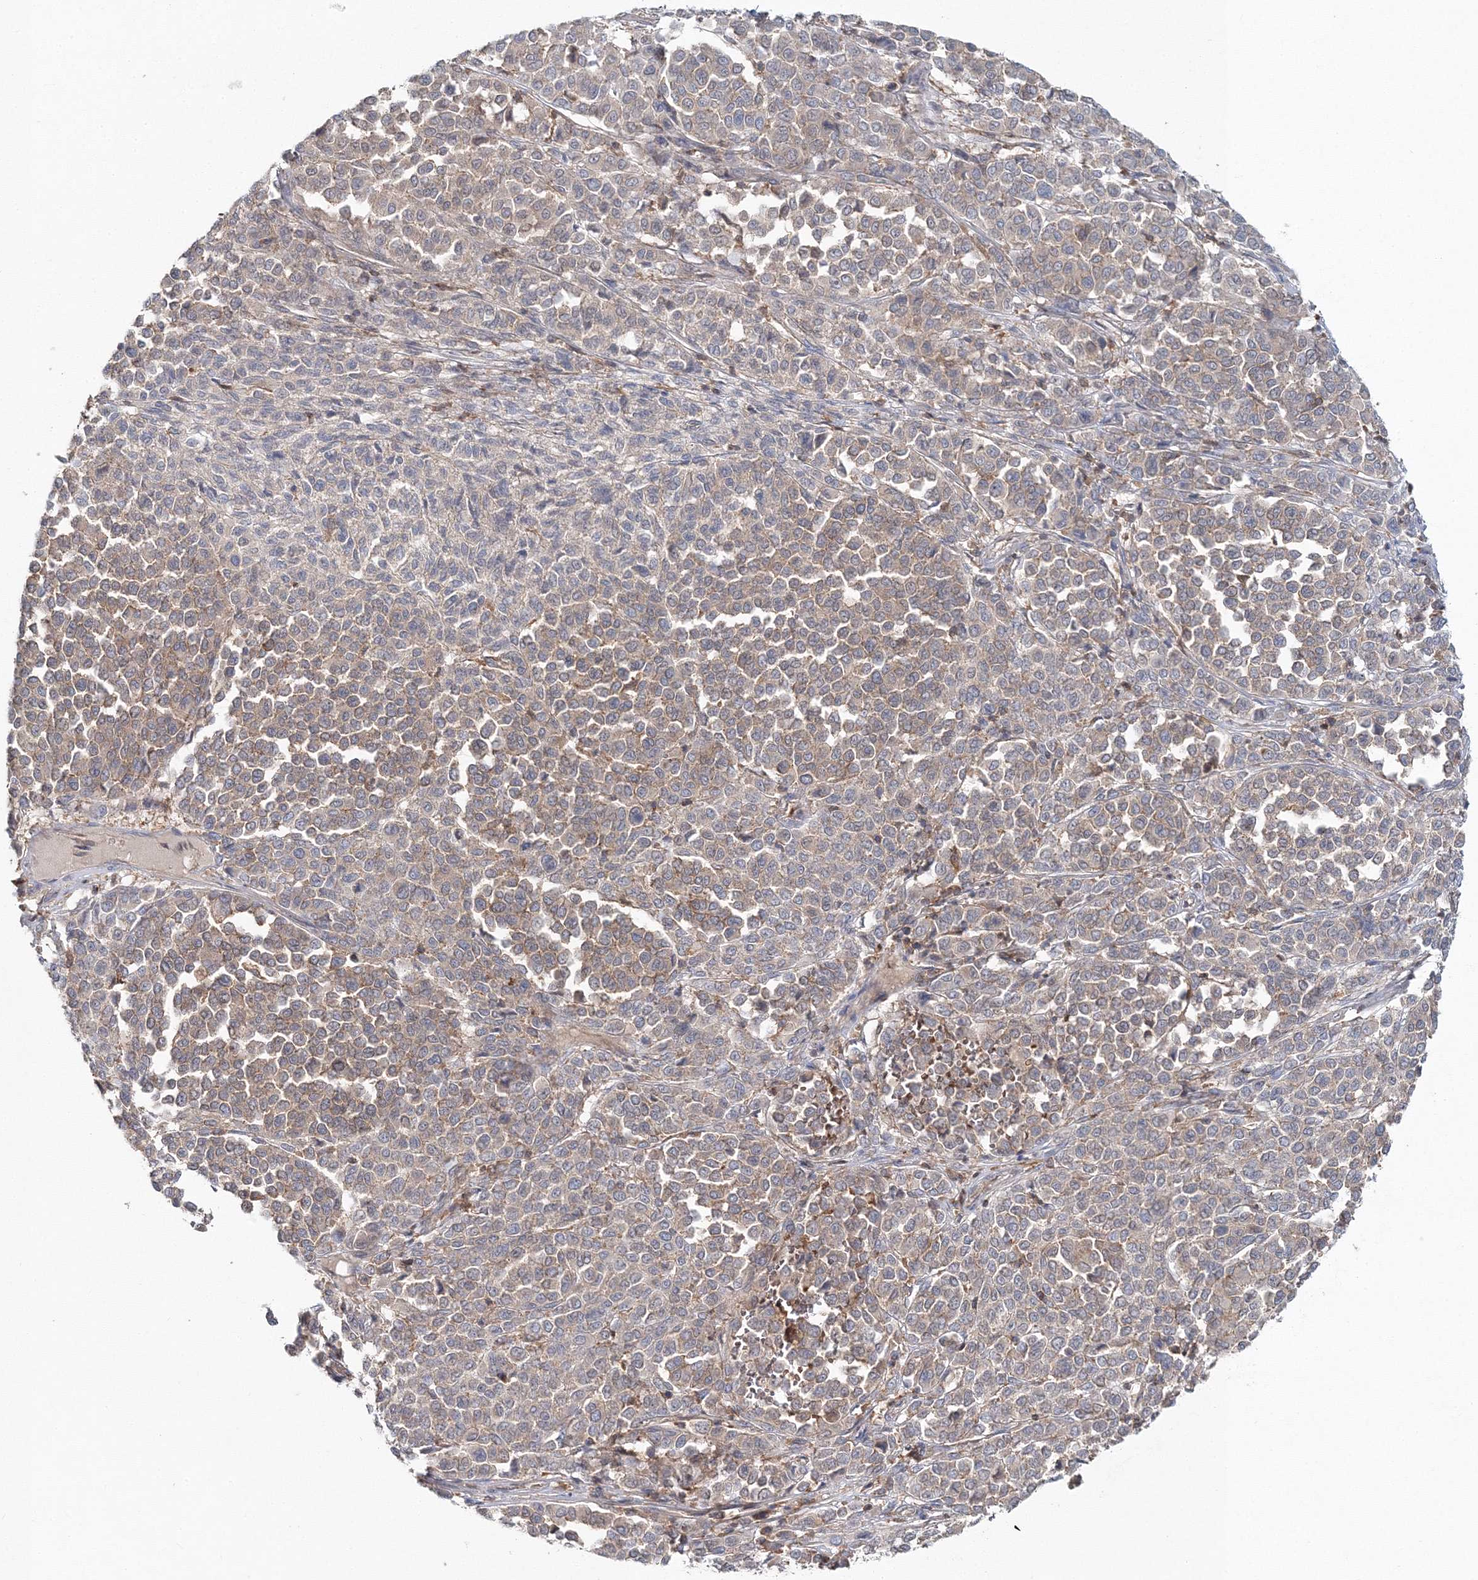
{"staining": {"intensity": "weak", "quantity": "<25%", "location": "cytoplasmic/membranous"}, "tissue": "melanoma", "cell_type": "Tumor cells", "image_type": "cancer", "snomed": [{"axis": "morphology", "description": "Malignant melanoma, Metastatic site"}, {"axis": "topography", "description": "Pancreas"}], "caption": "This is a micrograph of immunohistochemistry (IHC) staining of malignant melanoma (metastatic site), which shows no staining in tumor cells. (Brightfield microscopy of DAB (3,3'-diaminobenzidine) immunohistochemistry at high magnification).", "gene": "PCBD2", "patient": {"sex": "female", "age": 30}}